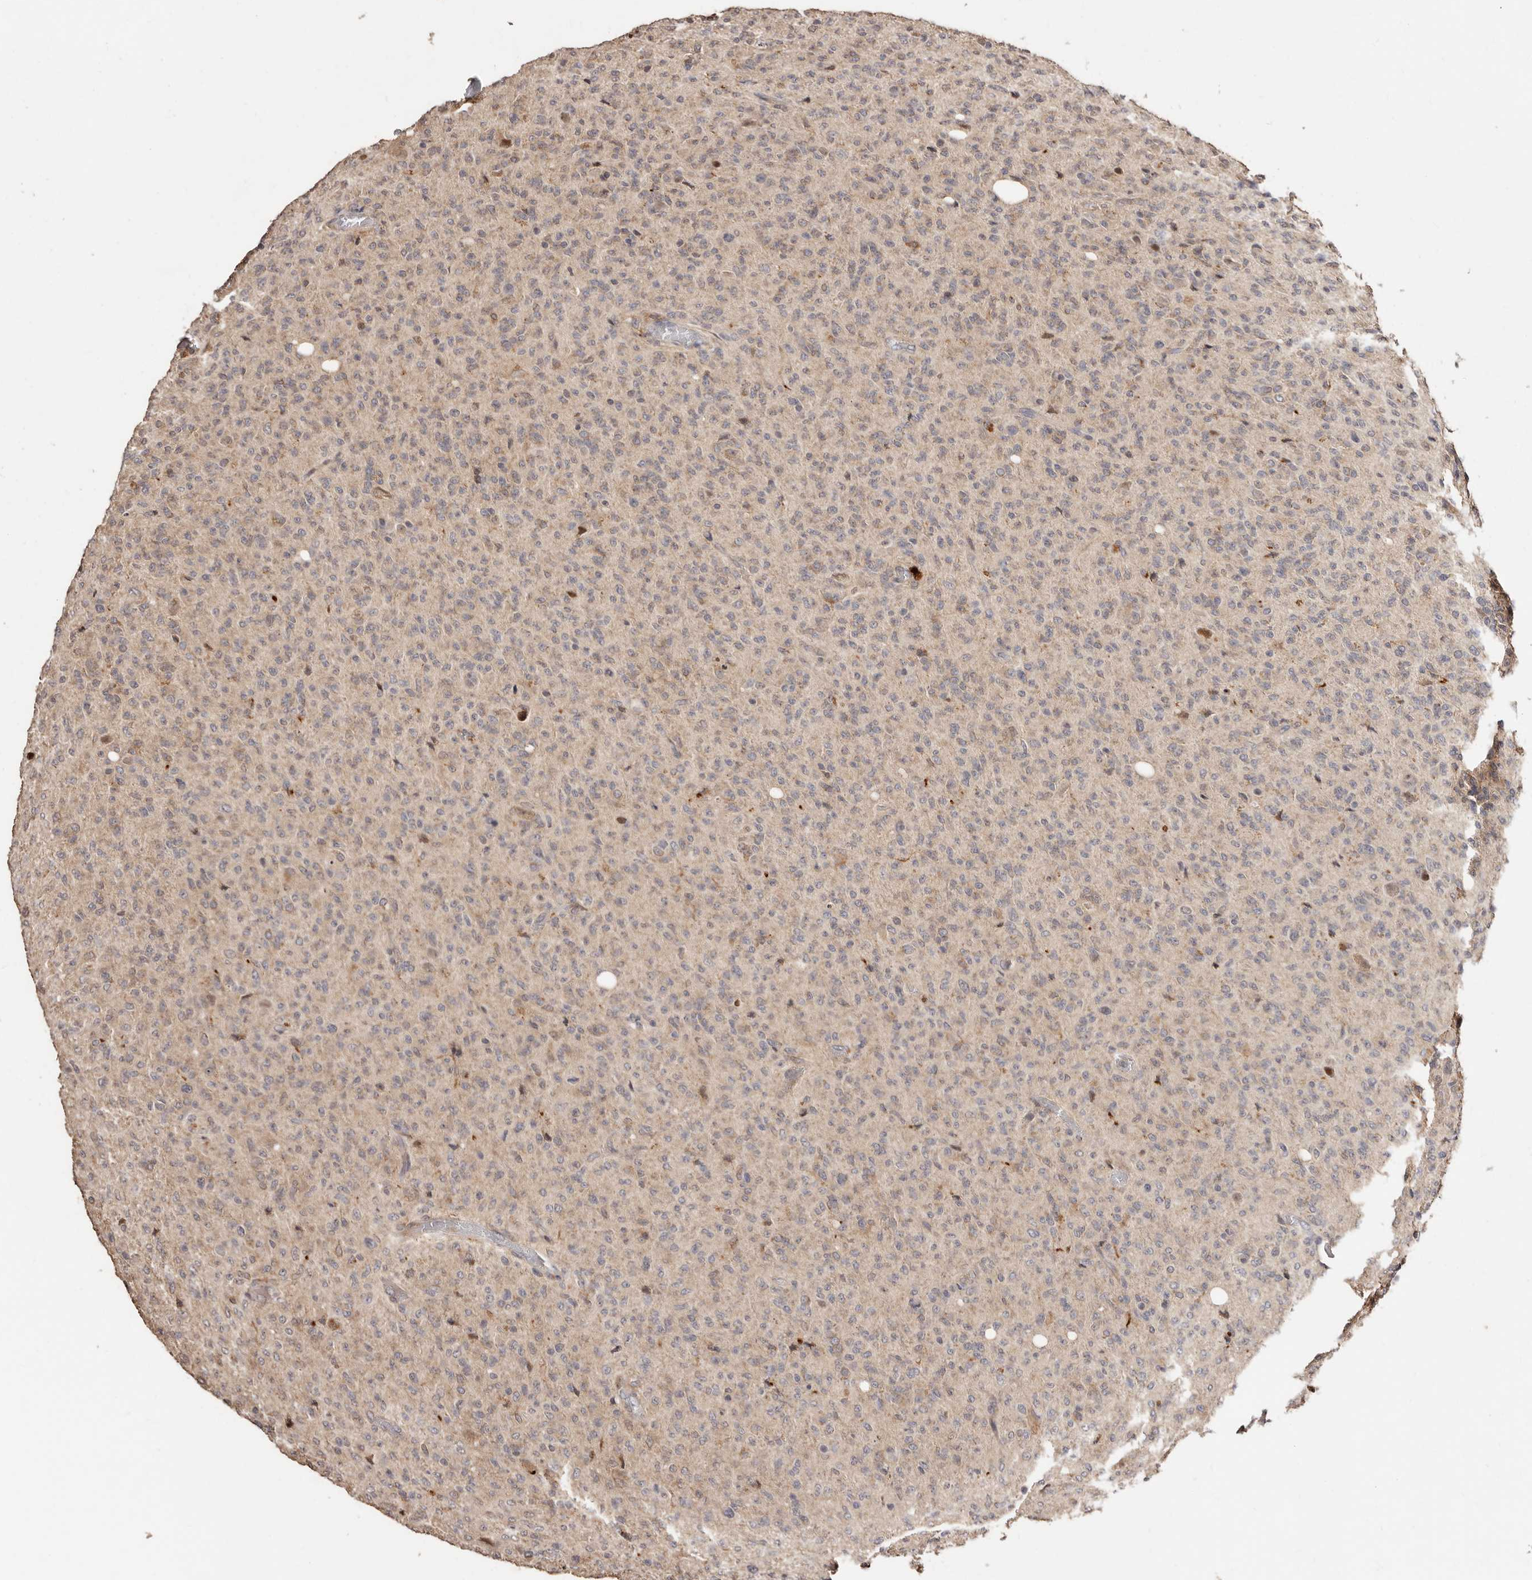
{"staining": {"intensity": "negative", "quantity": "none", "location": "none"}, "tissue": "glioma", "cell_type": "Tumor cells", "image_type": "cancer", "snomed": [{"axis": "morphology", "description": "Glioma, malignant, High grade"}, {"axis": "topography", "description": "Brain"}], "caption": "This is an immunohistochemistry micrograph of glioma. There is no expression in tumor cells.", "gene": "APOL6", "patient": {"sex": "female", "age": 57}}